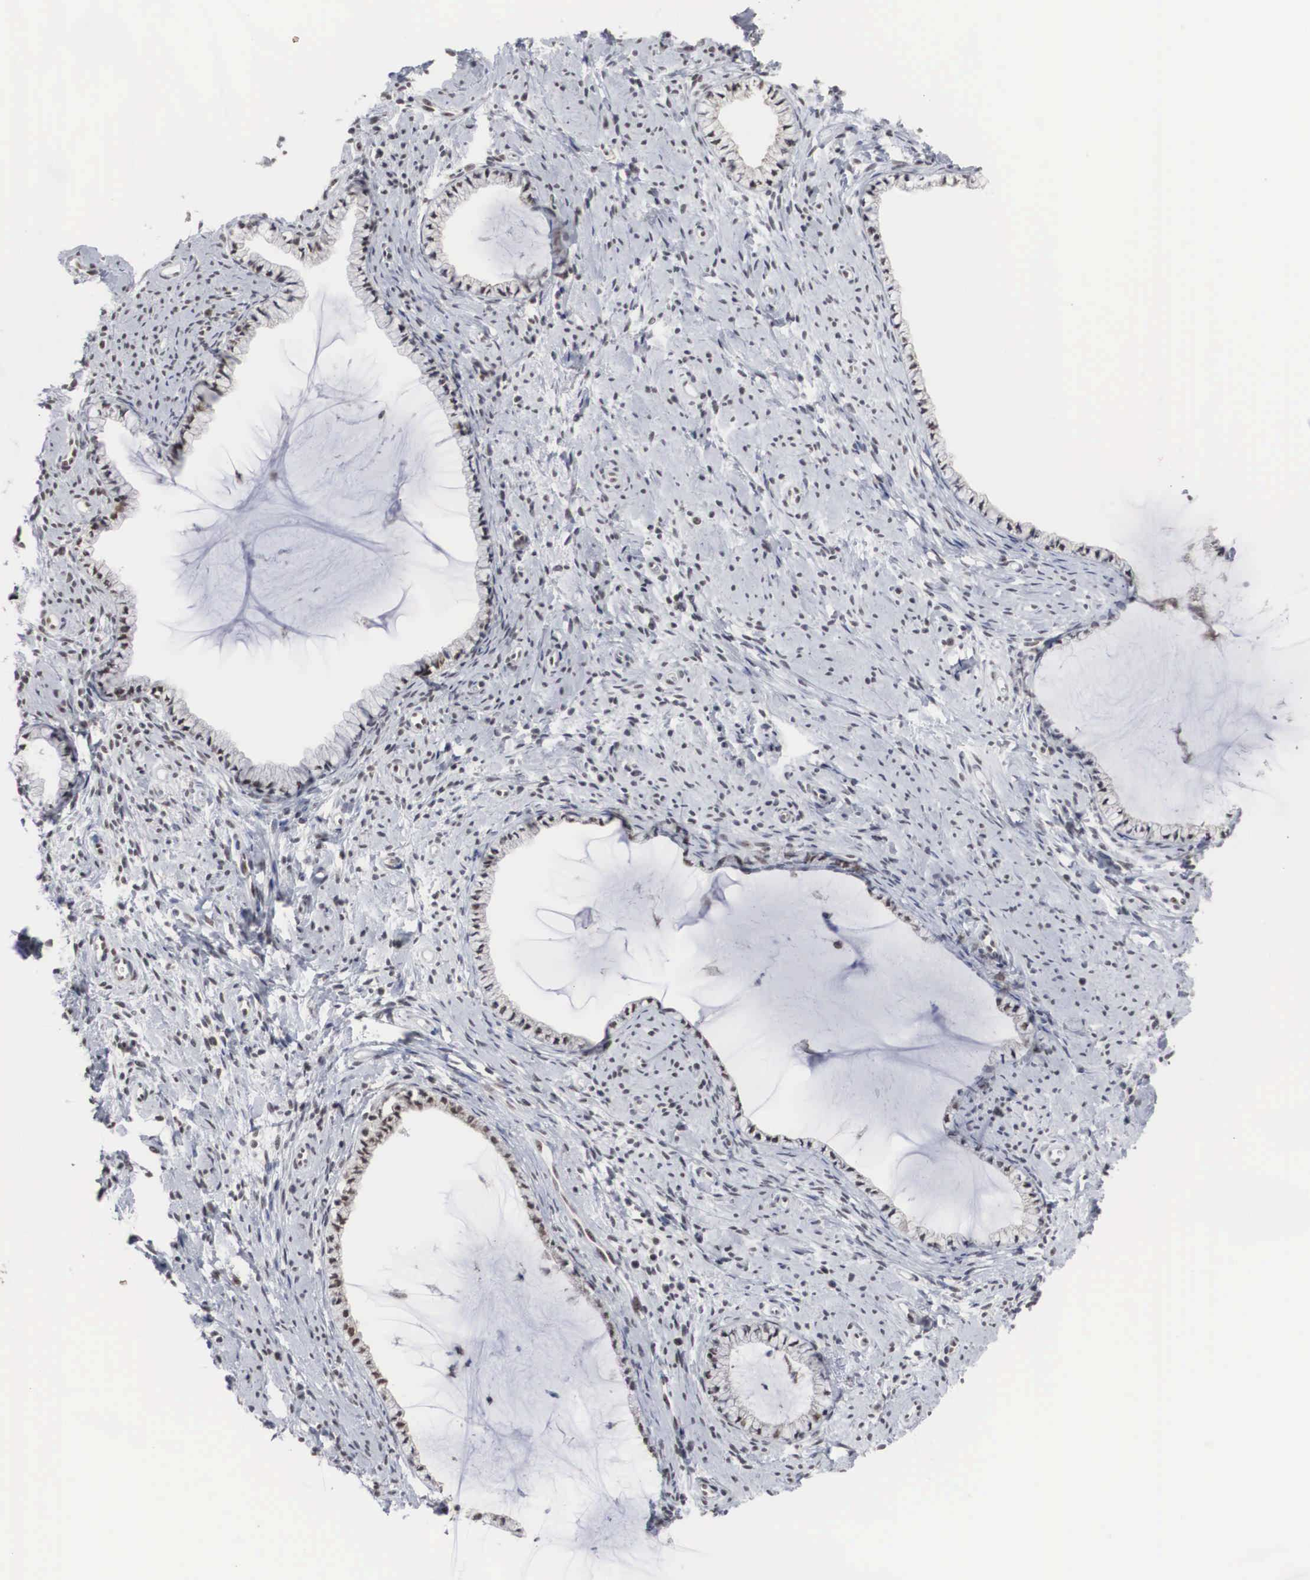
{"staining": {"intensity": "negative", "quantity": "none", "location": "none"}, "tissue": "cervix", "cell_type": "Glandular cells", "image_type": "normal", "snomed": [{"axis": "morphology", "description": "Normal tissue, NOS"}, {"axis": "topography", "description": "Cervix"}], "caption": "The micrograph exhibits no staining of glandular cells in benign cervix.", "gene": "AUTS2", "patient": {"sex": "female", "age": 70}}